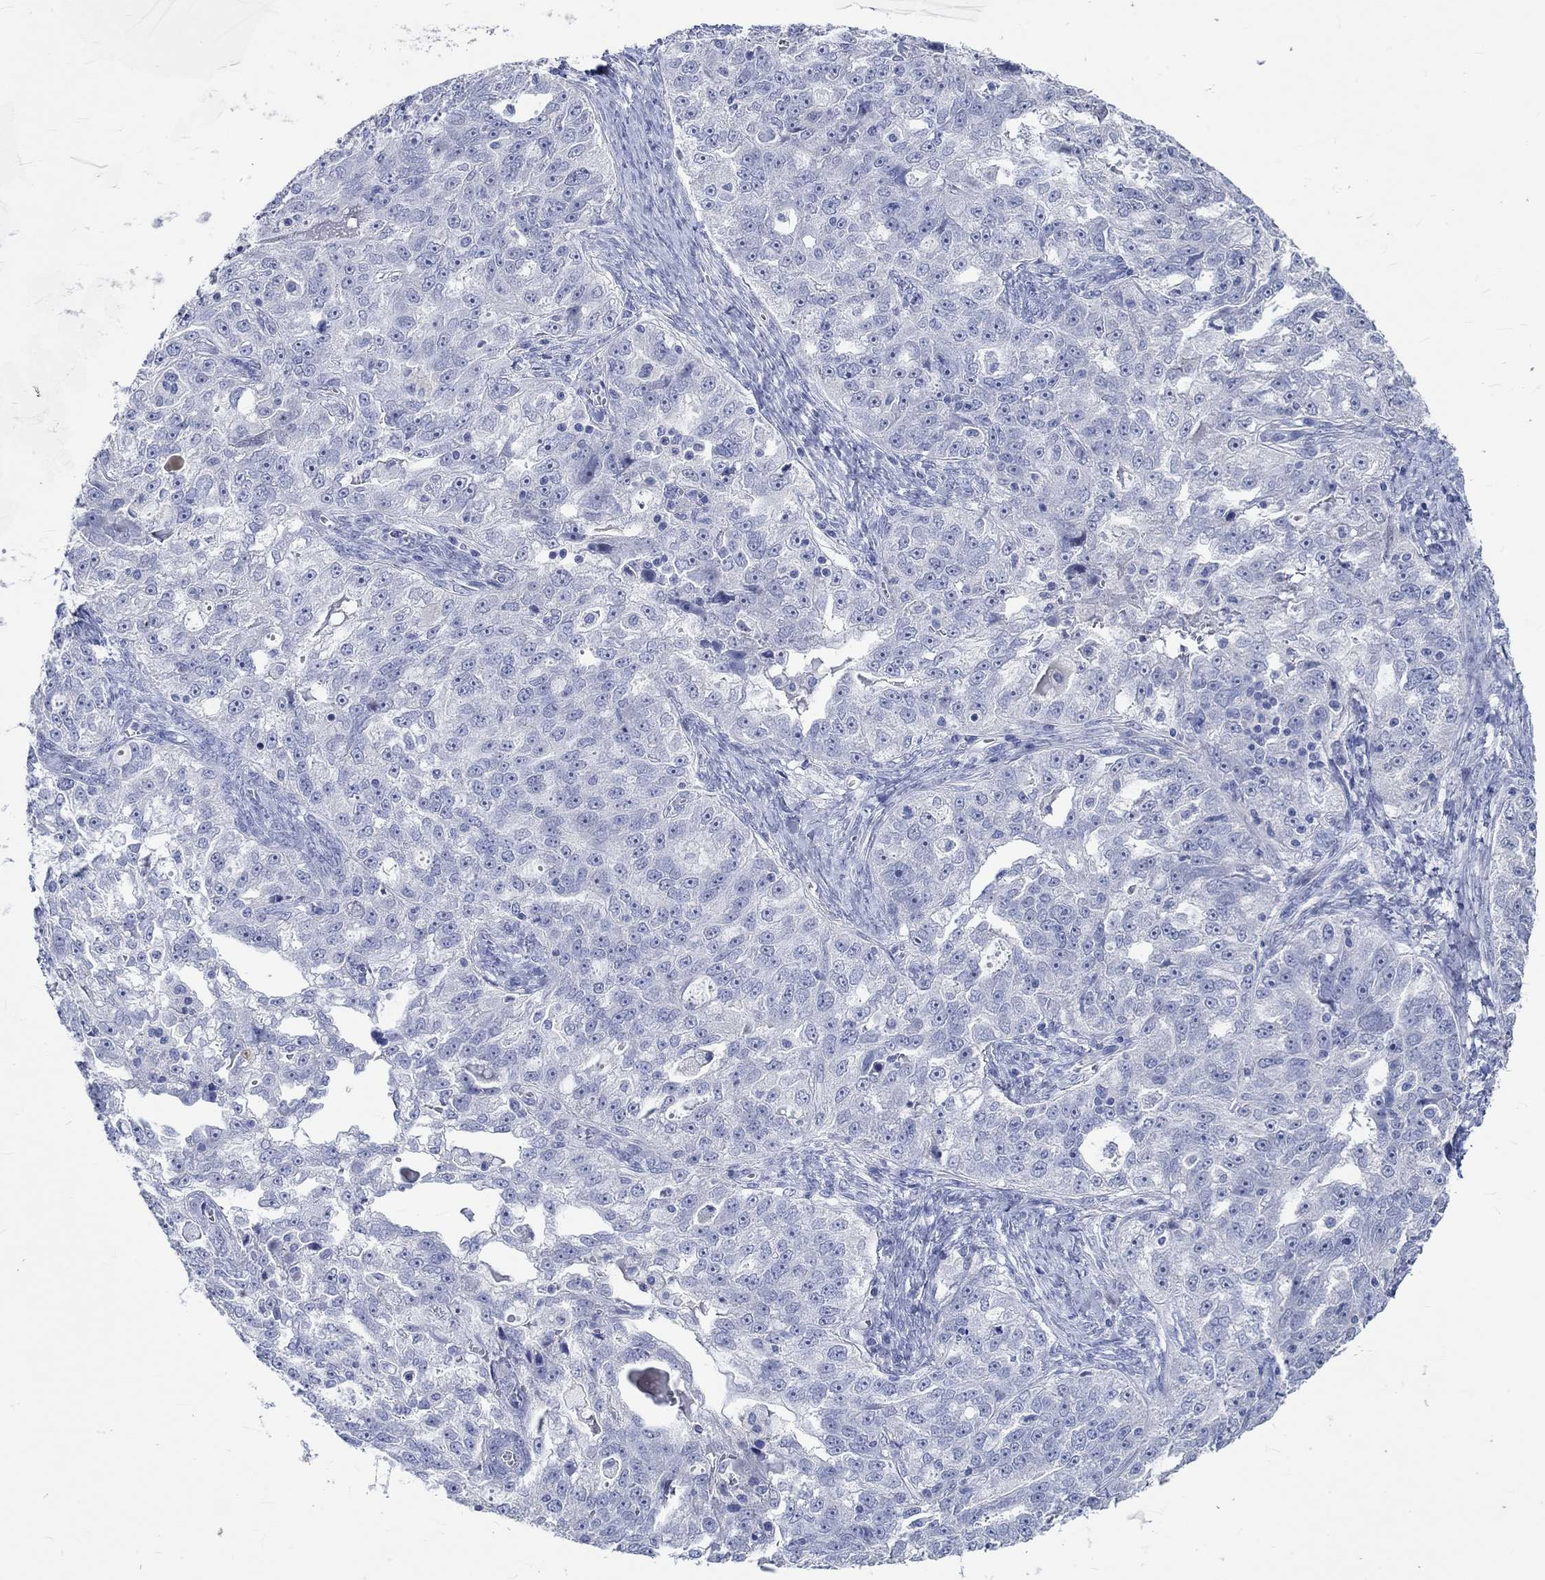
{"staining": {"intensity": "negative", "quantity": "none", "location": "none"}, "tissue": "ovarian cancer", "cell_type": "Tumor cells", "image_type": "cancer", "snomed": [{"axis": "morphology", "description": "Cystadenocarcinoma, serous, NOS"}, {"axis": "topography", "description": "Ovary"}], "caption": "The photomicrograph shows no staining of tumor cells in ovarian serous cystadenocarcinoma.", "gene": "C4orf47", "patient": {"sex": "female", "age": 51}}